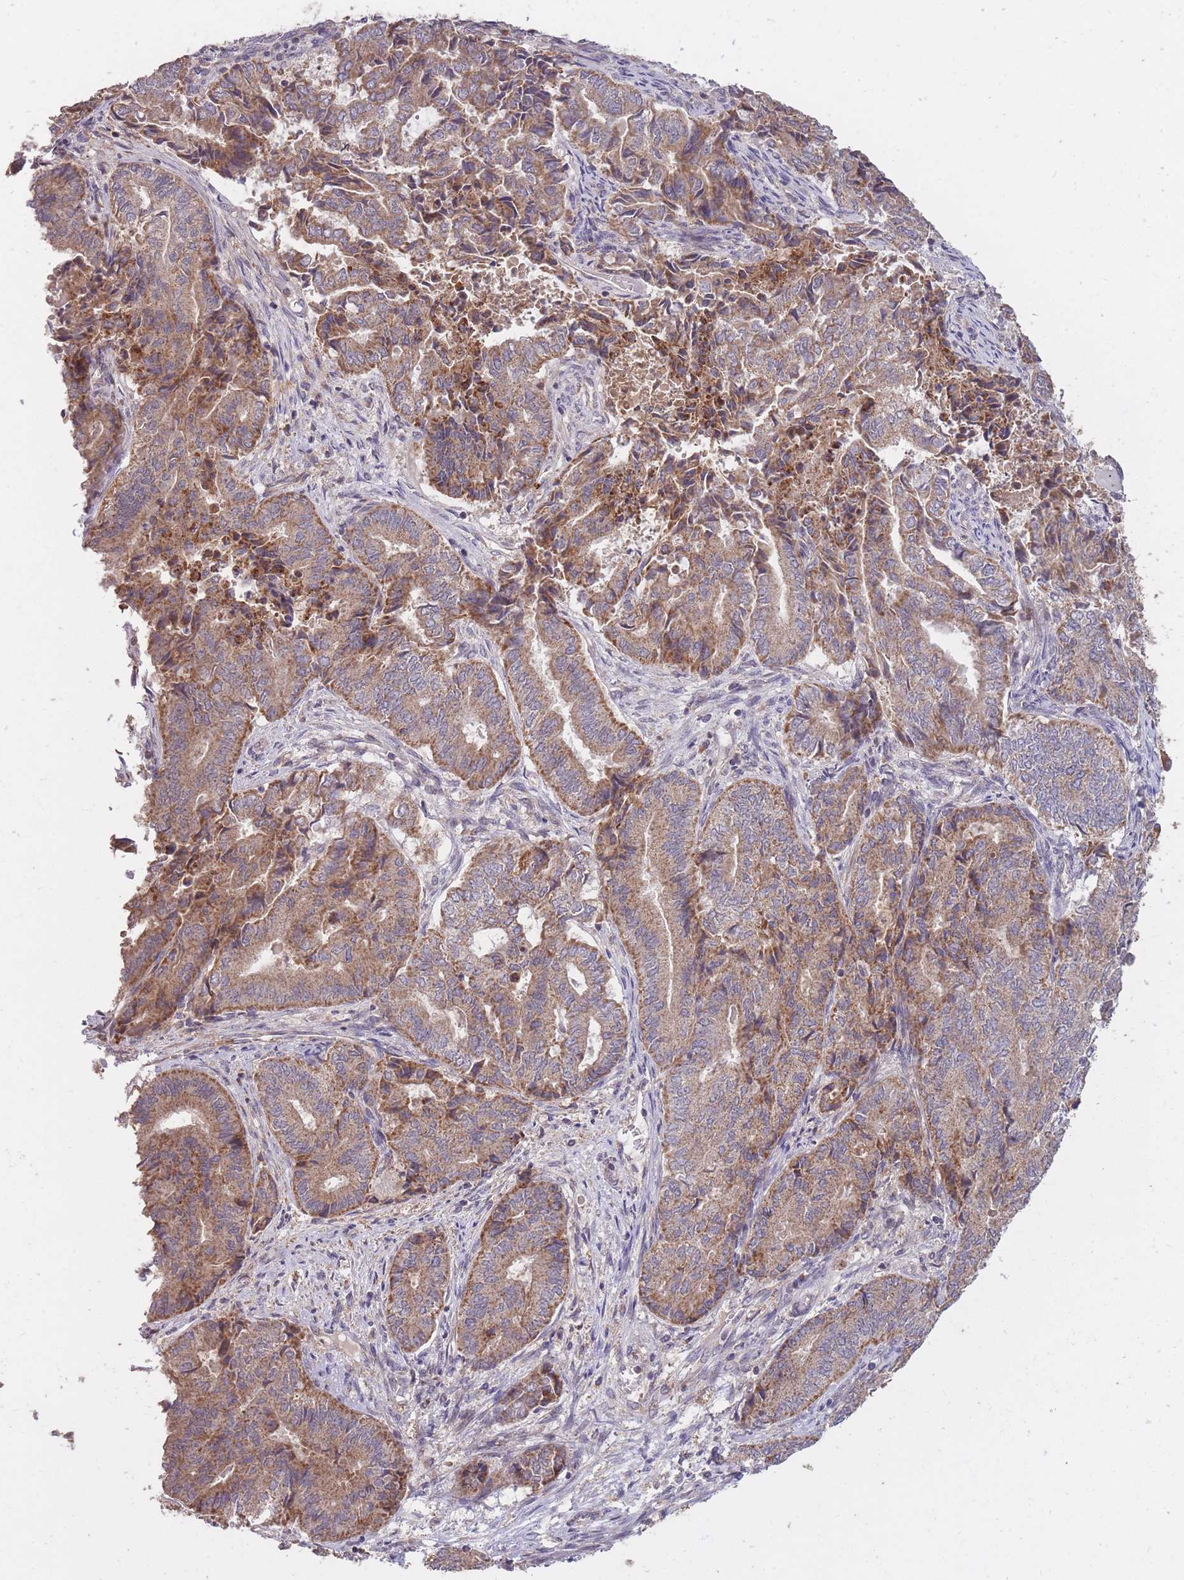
{"staining": {"intensity": "moderate", "quantity": ">75%", "location": "cytoplasmic/membranous"}, "tissue": "endometrial cancer", "cell_type": "Tumor cells", "image_type": "cancer", "snomed": [{"axis": "morphology", "description": "Adenocarcinoma, NOS"}, {"axis": "topography", "description": "Endometrium"}], "caption": "Moderate cytoplasmic/membranous protein staining is present in about >75% of tumor cells in adenocarcinoma (endometrial).", "gene": "IGF2BP2", "patient": {"sex": "female", "age": 80}}